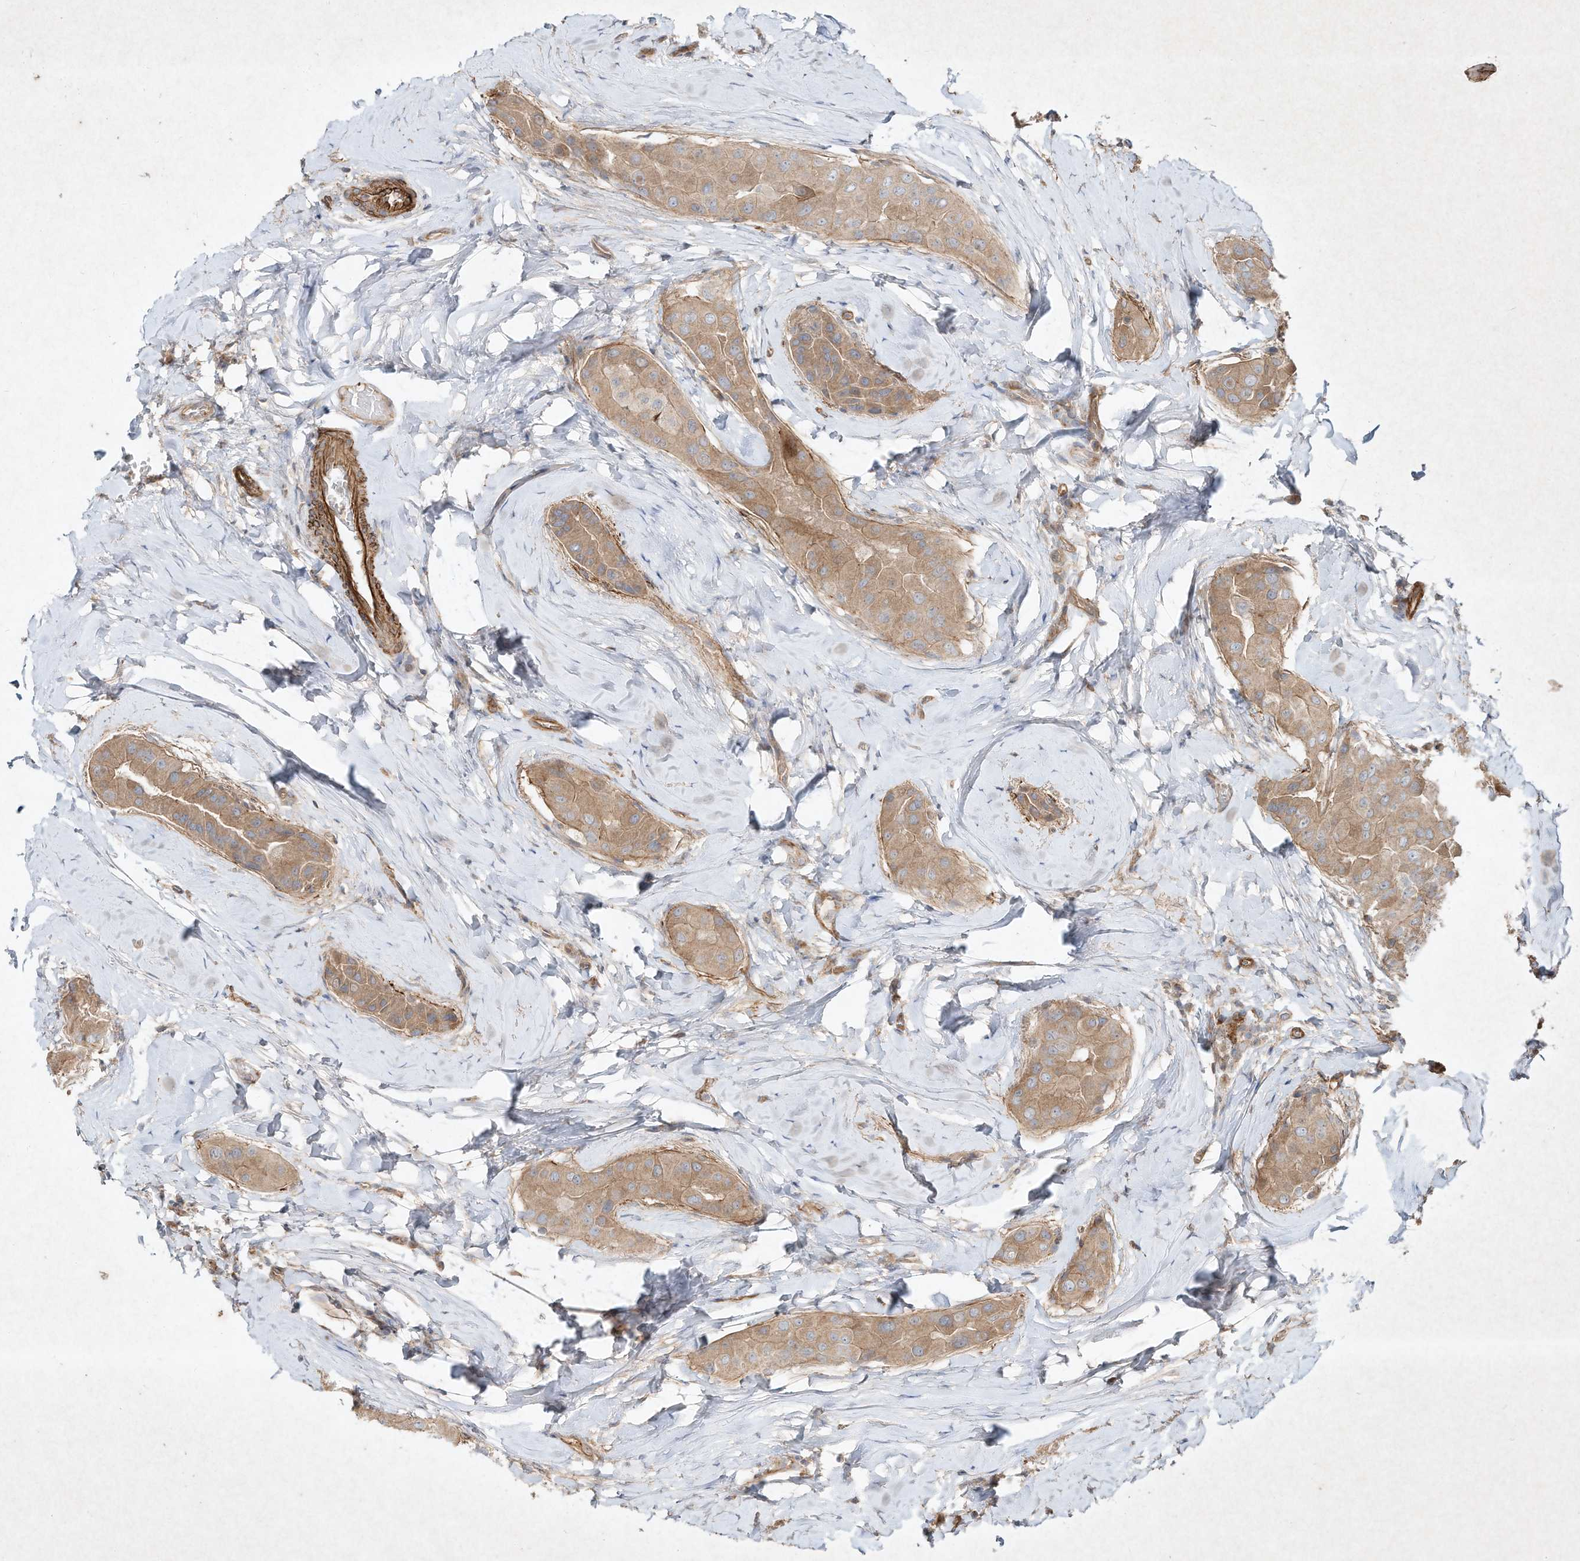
{"staining": {"intensity": "moderate", "quantity": ">75%", "location": "cytoplasmic/membranous"}, "tissue": "thyroid cancer", "cell_type": "Tumor cells", "image_type": "cancer", "snomed": [{"axis": "morphology", "description": "Papillary adenocarcinoma, NOS"}, {"axis": "topography", "description": "Thyroid gland"}], "caption": "Immunohistochemistry (IHC) of papillary adenocarcinoma (thyroid) shows medium levels of moderate cytoplasmic/membranous expression in about >75% of tumor cells. (DAB = brown stain, brightfield microscopy at high magnification).", "gene": "HTR5A", "patient": {"sex": "male", "age": 33}}